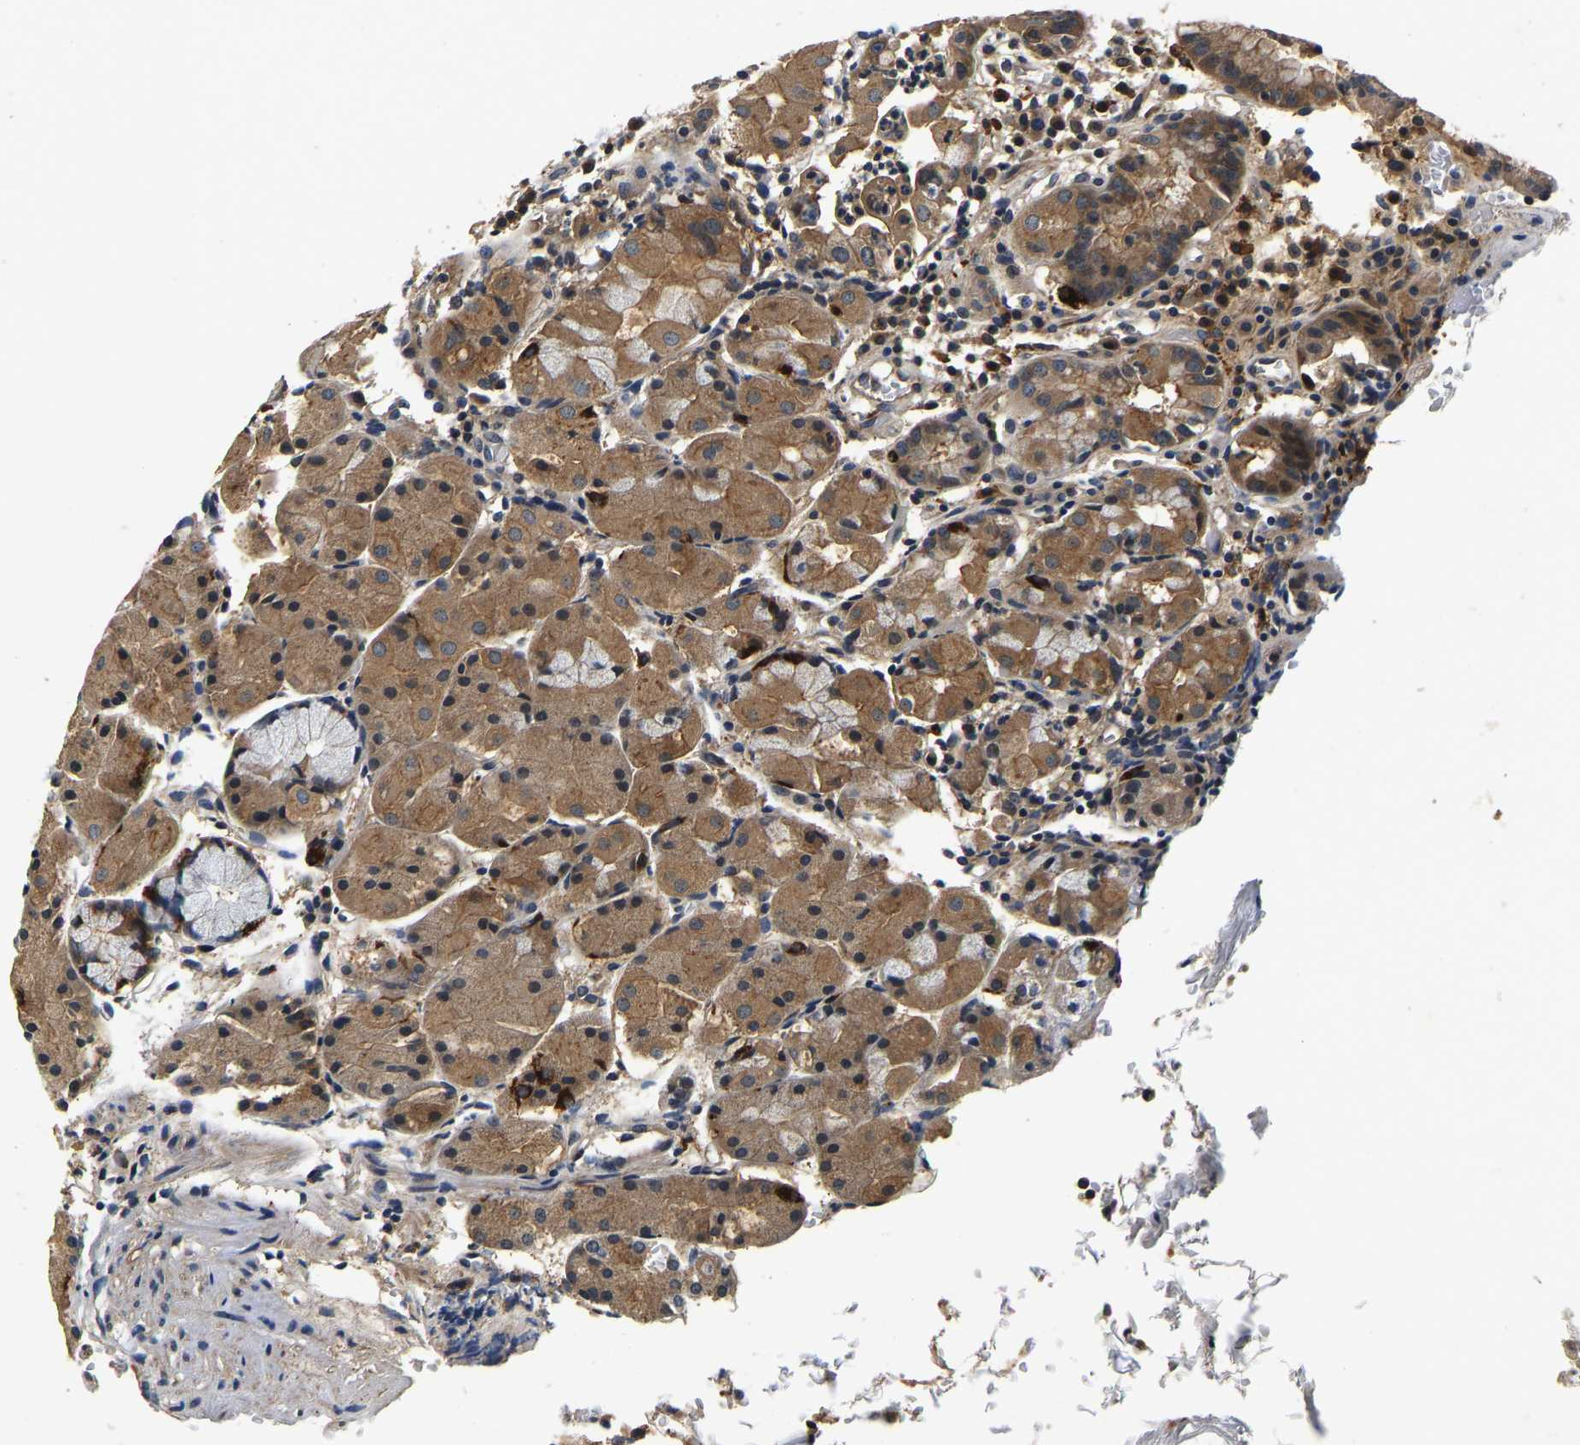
{"staining": {"intensity": "moderate", "quantity": ">75%", "location": "cytoplasmic/membranous"}, "tissue": "stomach", "cell_type": "Glandular cells", "image_type": "normal", "snomed": [{"axis": "morphology", "description": "Normal tissue, NOS"}, {"axis": "topography", "description": "Stomach"}, {"axis": "topography", "description": "Stomach, lower"}], "caption": "The image shows immunohistochemical staining of normal stomach. There is moderate cytoplasmic/membranous expression is identified in approximately >75% of glandular cells. (Brightfield microscopy of DAB IHC at high magnification).", "gene": "RESF1", "patient": {"sex": "female", "age": 75}}